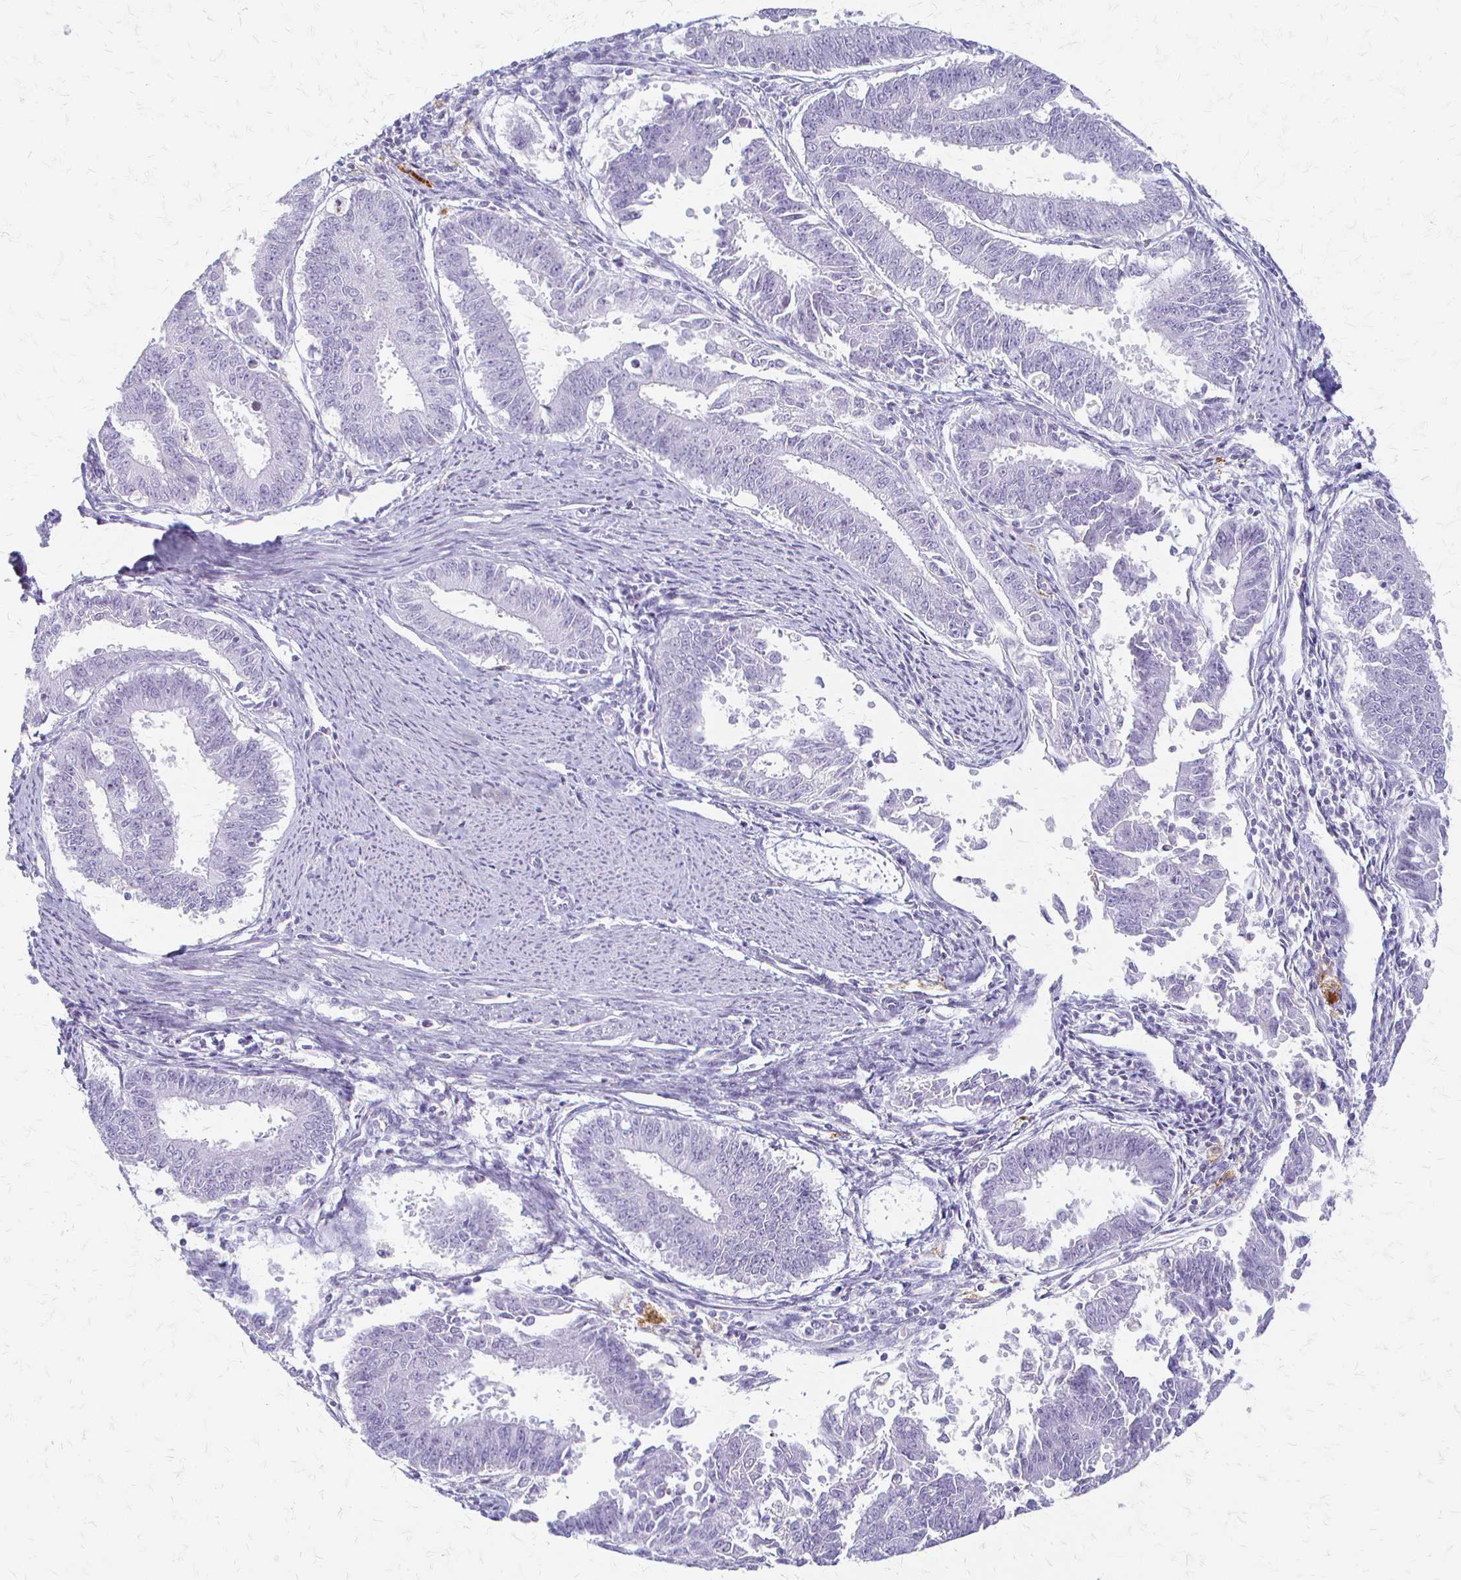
{"staining": {"intensity": "negative", "quantity": "none", "location": "none"}, "tissue": "endometrial cancer", "cell_type": "Tumor cells", "image_type": "cancer", "snomed": [{"axis": "morphology", "description": "Adenocarcinoma, NOS"}, {"axis": "topography", "description": "Endometrium"}], "caption": "This photomicrograph is of endometrial cancer stained with immunohistochemistry to label a protein in brown with the nuclei are counter-stained blue. There is no expression in tumor cells.", "gene": "ACP5", "patient": {"sex": "female", "age": 73}}